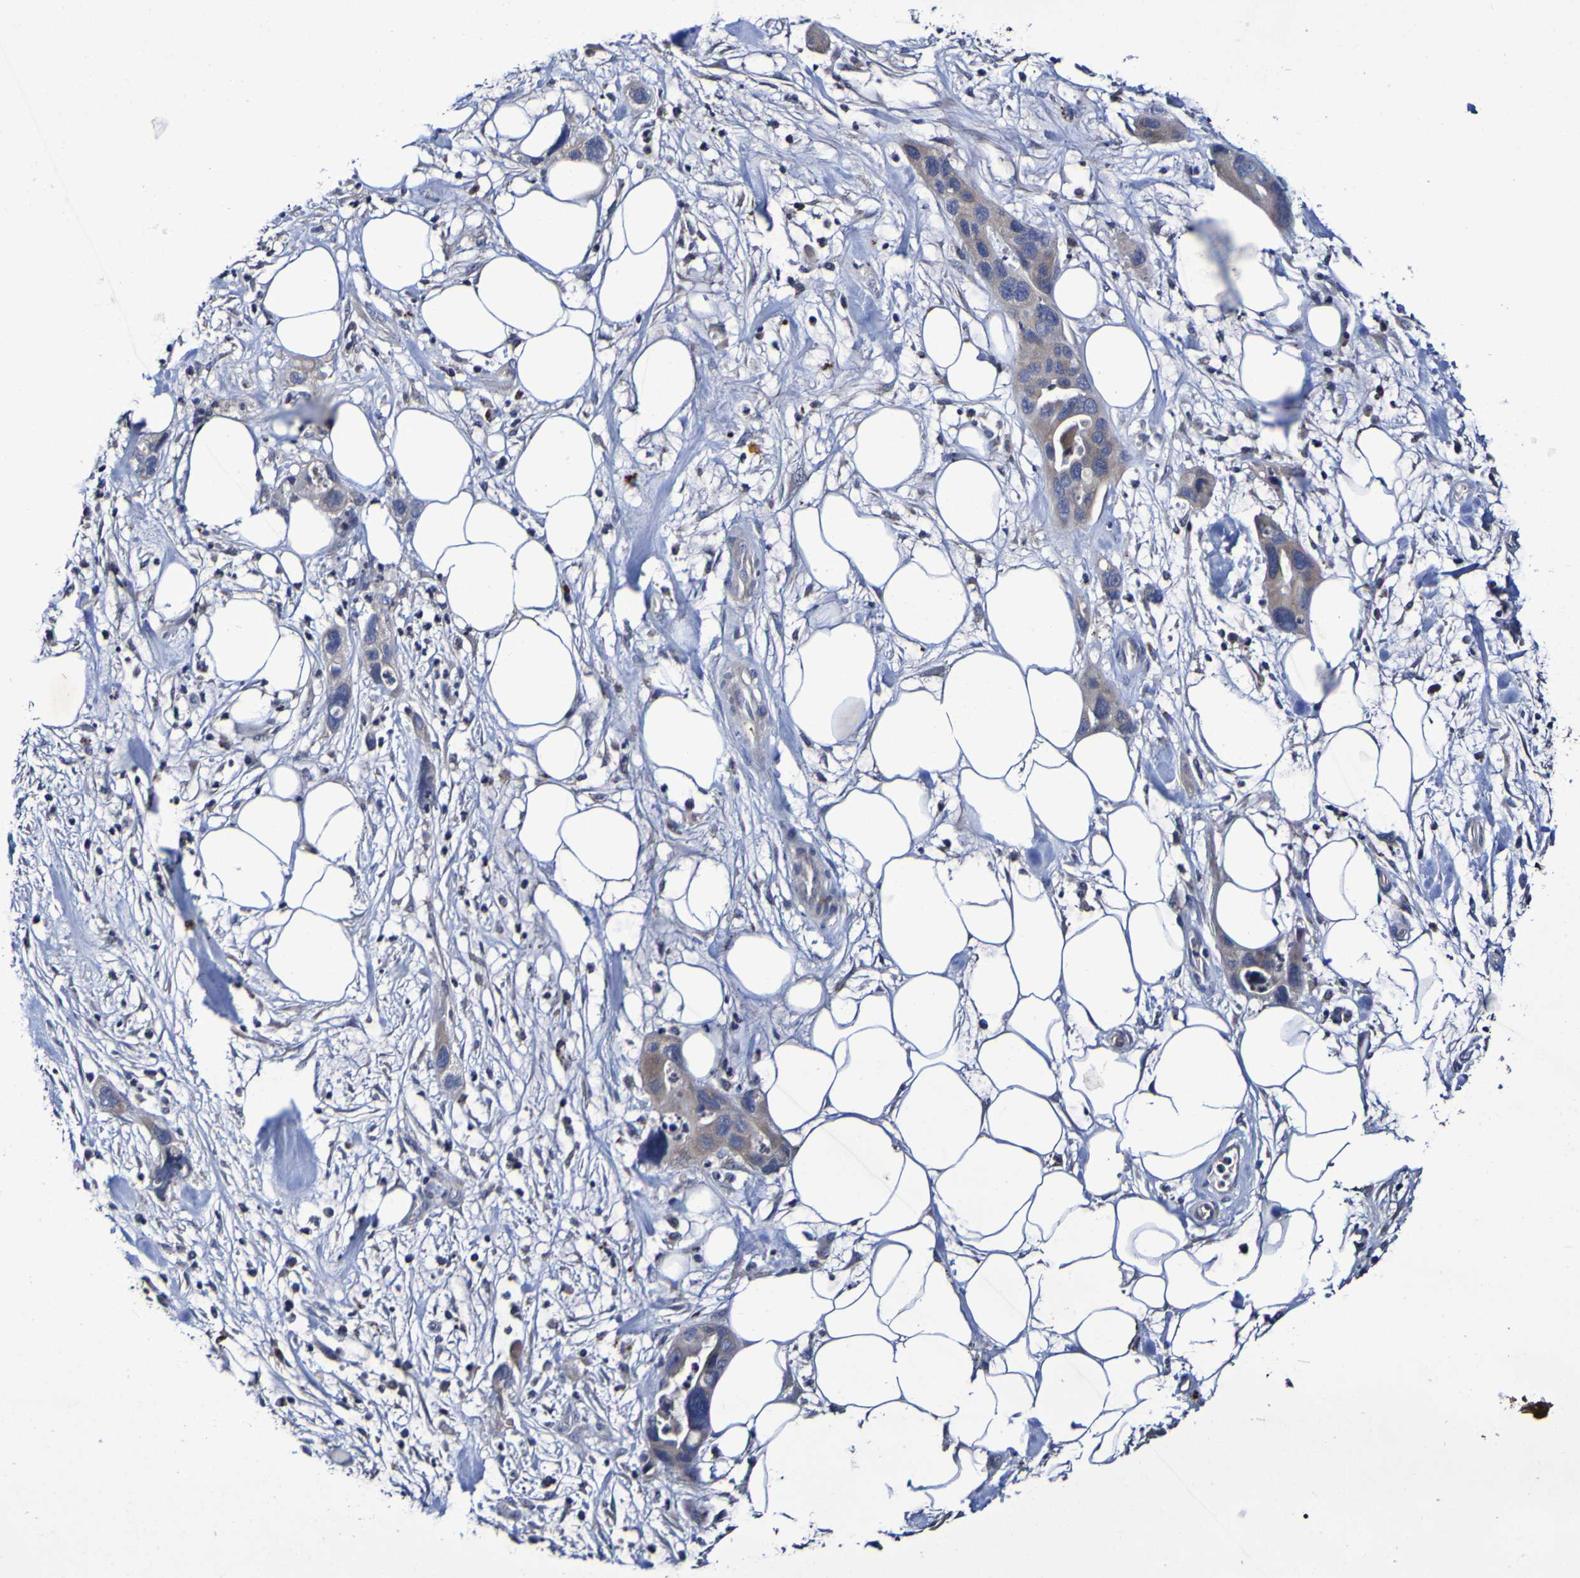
{"staining": {"intensity": "weak", "quantity": ">75%", "location": "cytoplasmic/membranous"}, "tissue": "pancreatic cancer", "cell_type": "Tumor cells", "image_type": "cancer", "snomed": [{"axis": "morphology", "description": "Adenocarcinoma, NOS"}, {"axis": "topography", "description": "Pancreas"}], "caption": "Pancreatic cancer stained with IHC reveals weak cytoplasmic/membranous staining in approximately >75% of tumor cells.", "gene": "PTP4A2", "patient": {"sex": "female", "age": 71}}